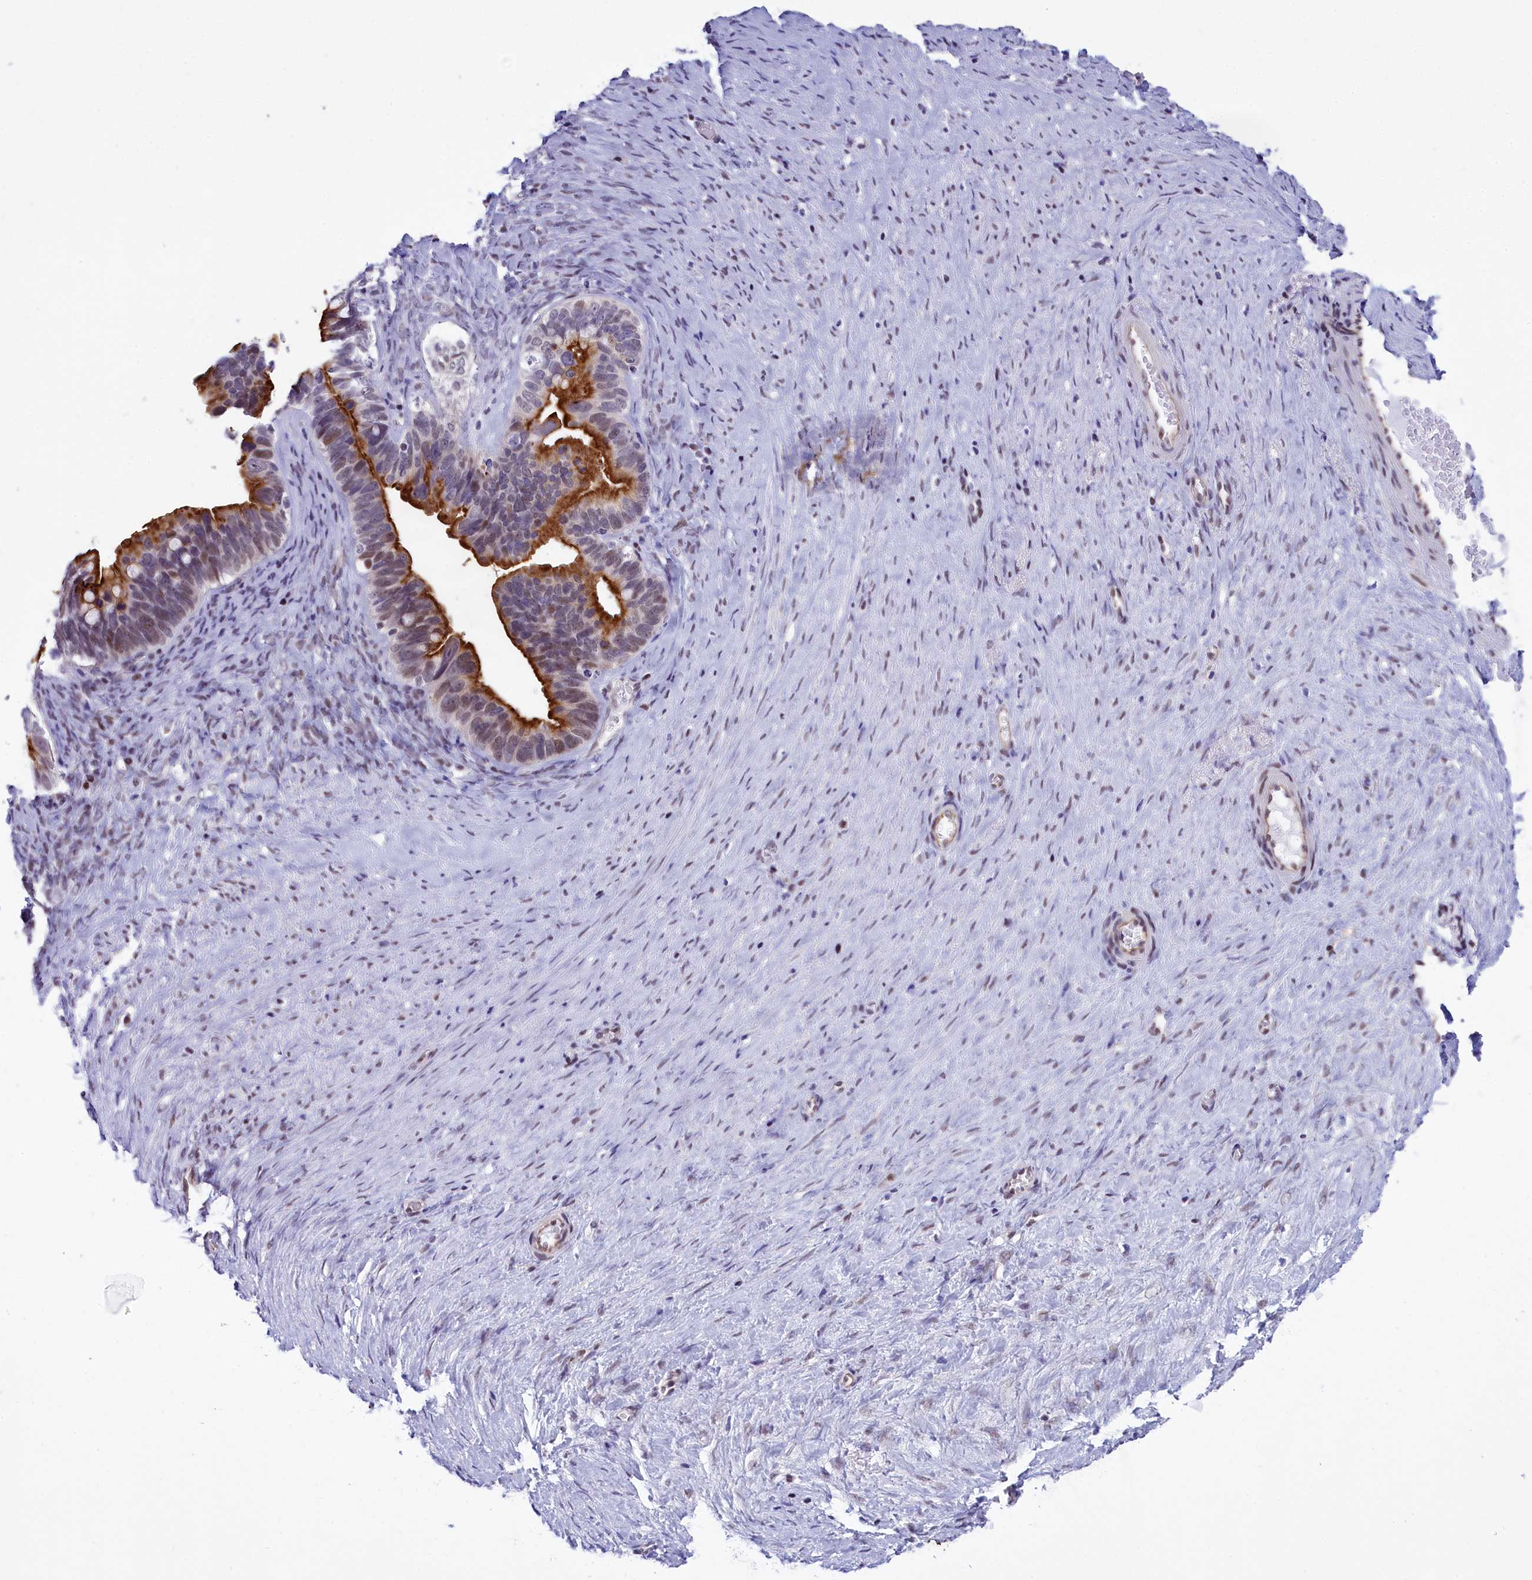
{"staining": {"intensity": "strong", "quantity": "25%-75%", "location": "cytoplasmic/membranous,nuclear"}, "tissue": "ovarian cancer", "cell_type": "Tumor cells", "image_type": "cancer", "snomed": [{"axis": "morphology", "description": "Cystadenocarcinoma, serous, NOS"}, {"axis": "topography", "description": "Ovary"}], "caption": "About 25%-75% of tumor cells in human ovarian cancer (serous cystadenocarcinoma) exhibit strong cytoplasmic/membranous and nuclear protein staining as visualized by brown immunohistochemical staining.", "gene": "SPIRE2", "patient": {"sex": "female", "age": 56}}